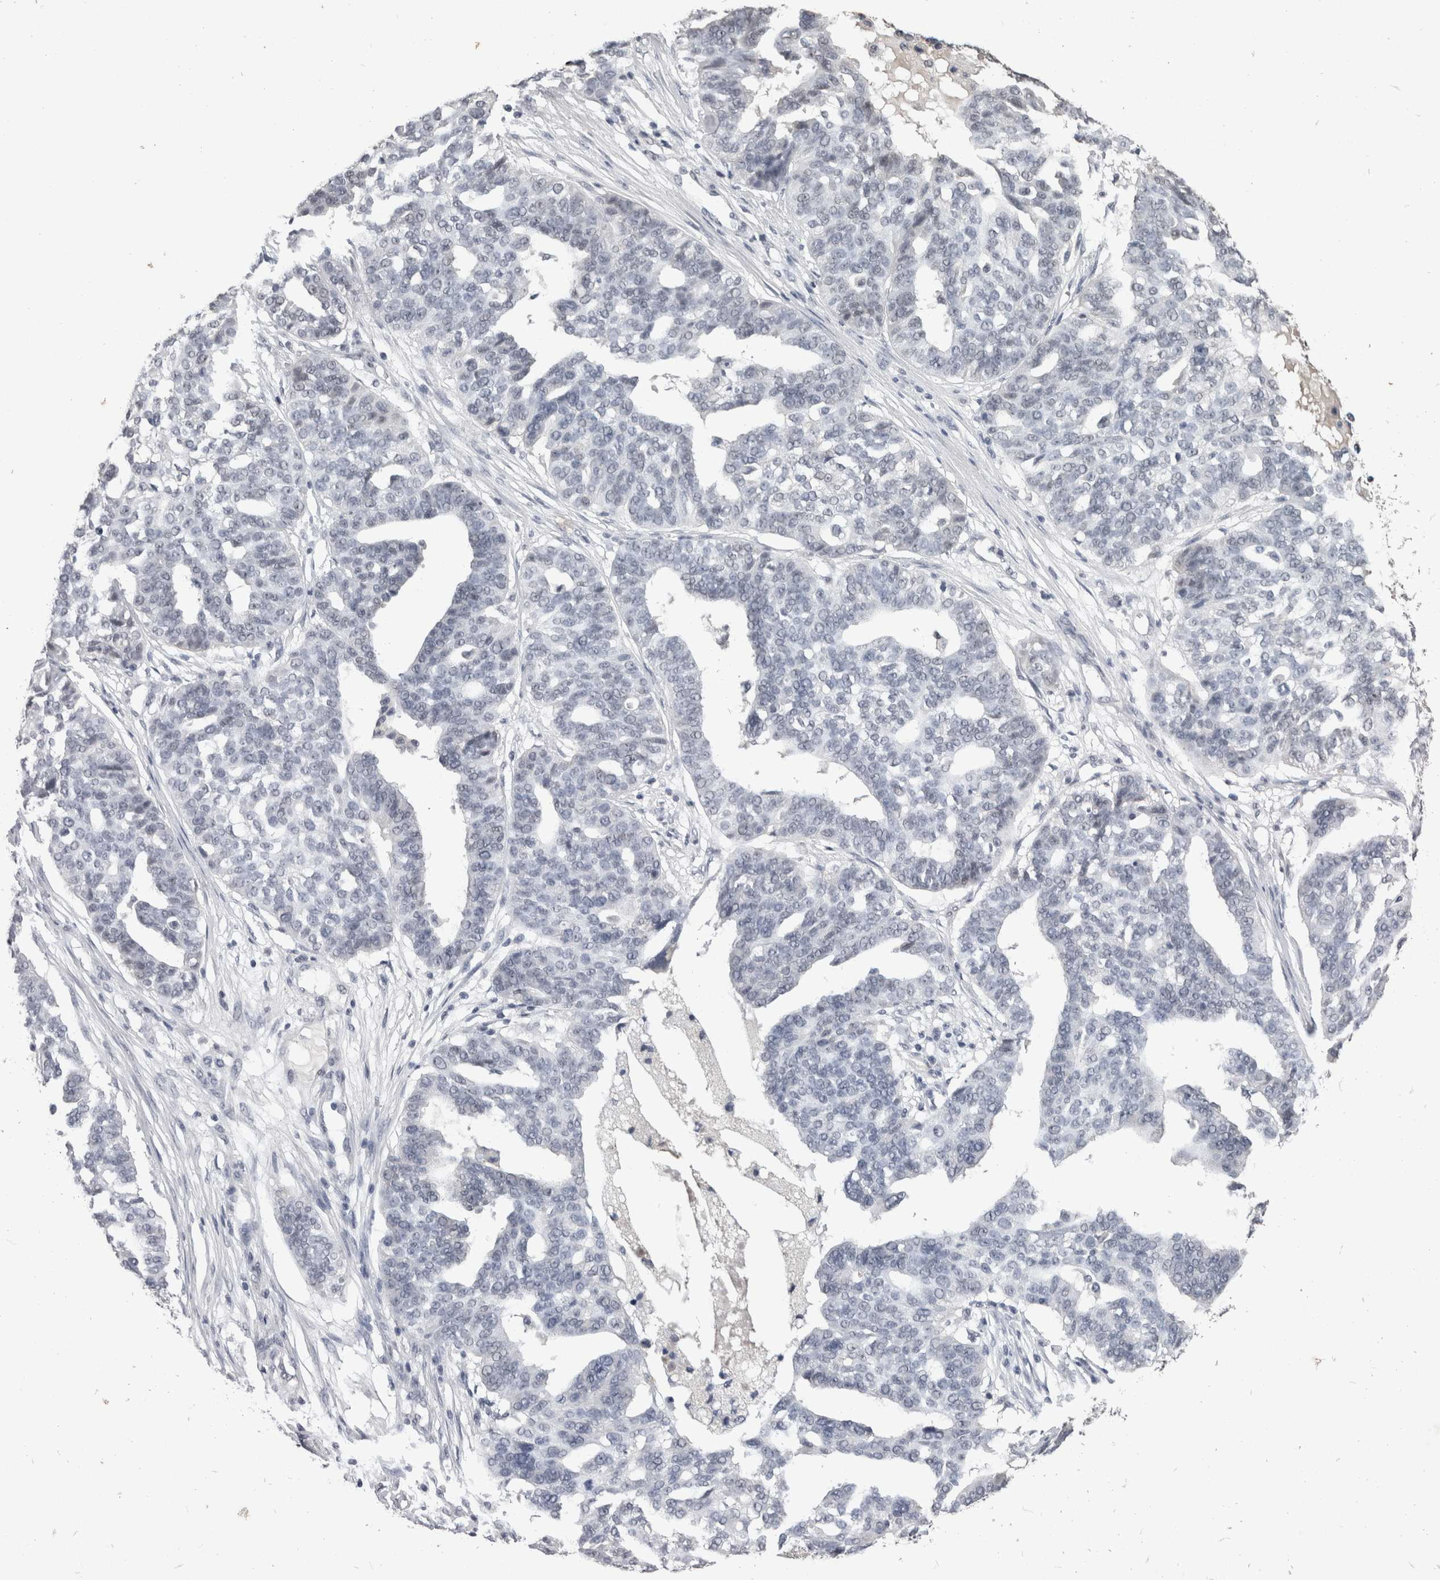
{"staining": {"intensity": "negative", "quantity": "none", "location": "none"}, "tissue": "ovarian cancer", "cell_type": "Tumor cells", "image_type": "cancer", "snomed": [{"axis": "morphology", "description": "Cystadenocarcinoma, serous, NOS"}, {"axis": "topography", "description": "Ovary"}], "caption": "Immunohistochemistry (IHC) photomicrograph of neoplastic tissue: human ovarian serous cystadenocarcinoma stained with DAB (3,3'-diaminobenzidine) shows no significant protein positivity in tumor cells.", "gene": "DDX17", "patient": {"sex": "female", "age": 59}}